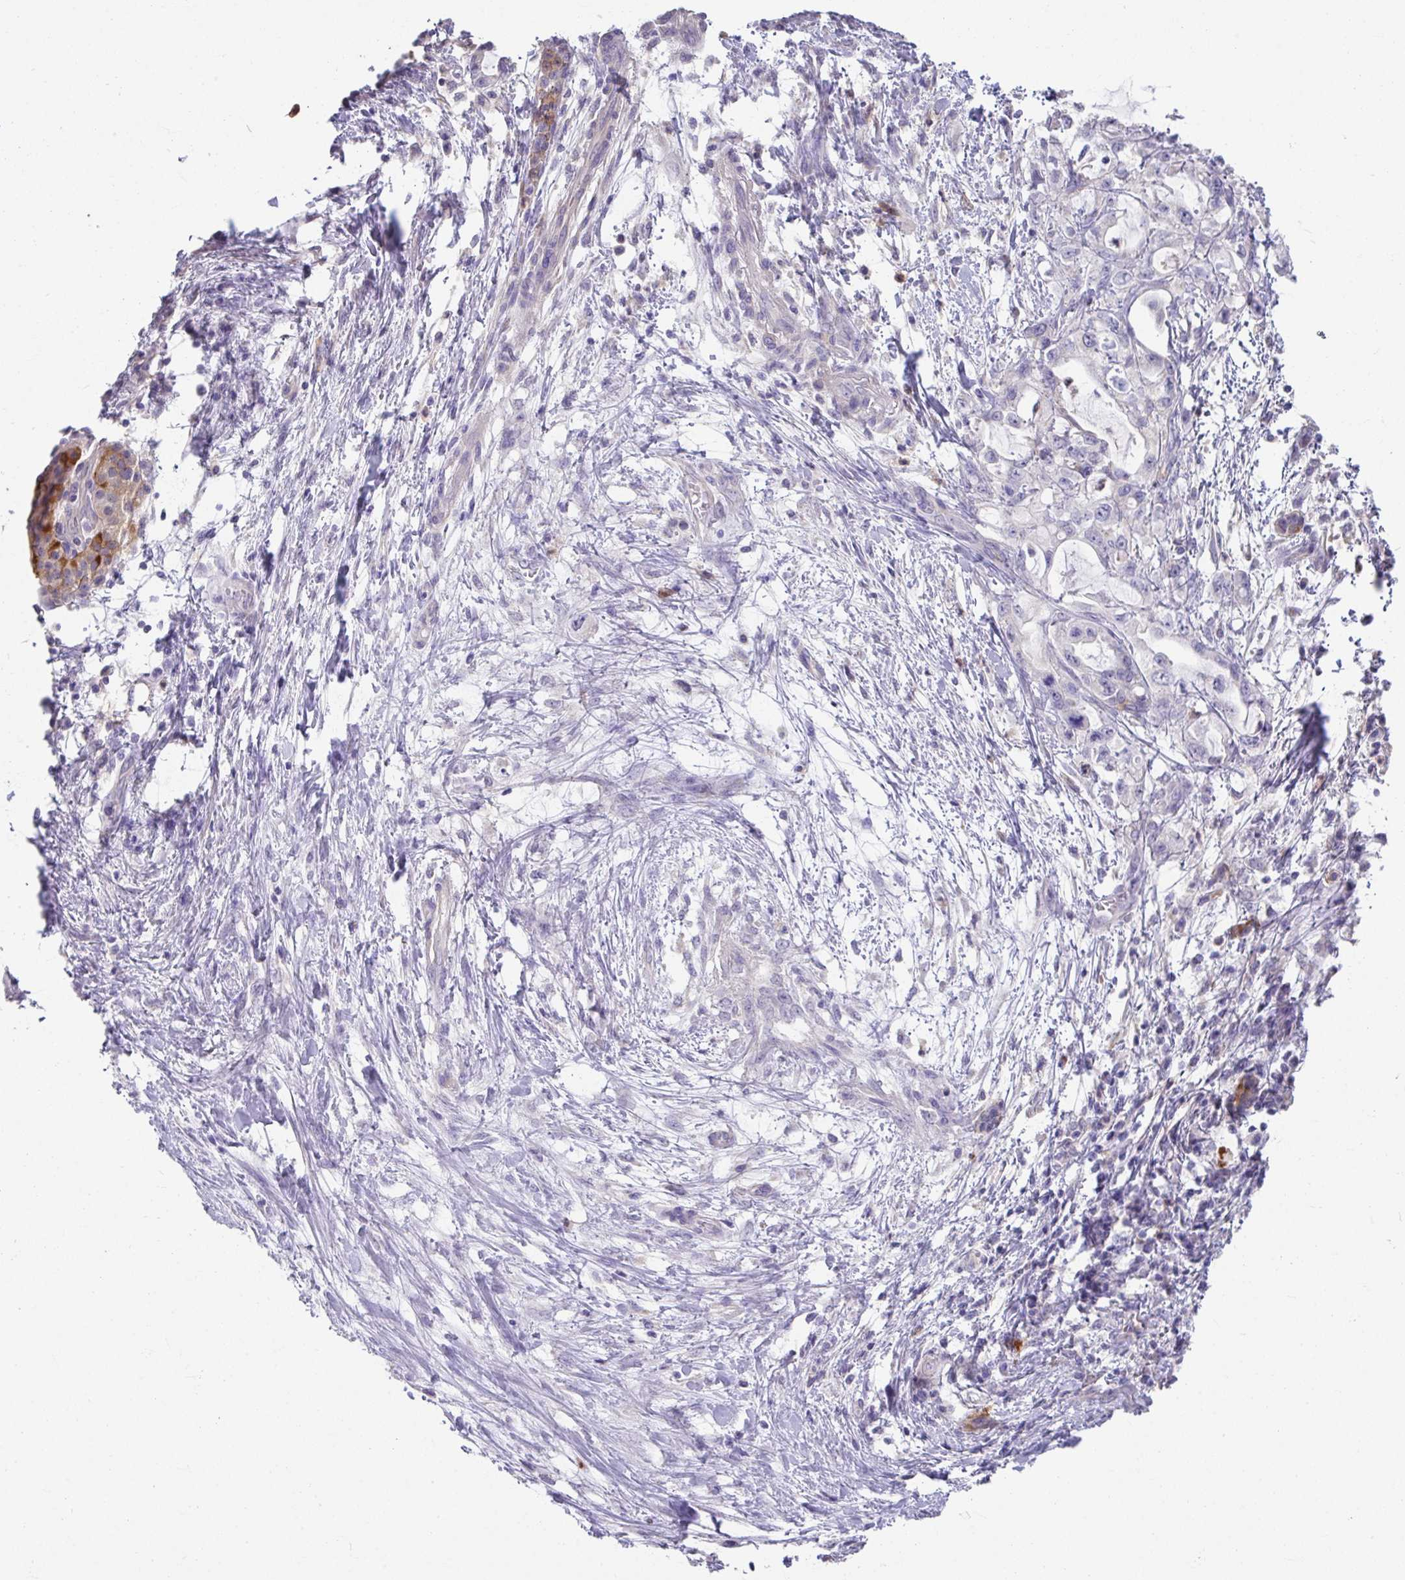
{"staining": {"intensity": "negative", "quantity": "none", "location": "none"}, "tissue": "pancreatic cancer", "cell_type": "Tumor cells", "image_type": "cancer", "snomed": [{"axis": "morphology", "description": "Adenocarcinoma, NOS"}, {"axis": "topography", "description": "Pancreas"}], "caption": "There is no significant expression in tumor cells of adenocarcinoma (pancreatic).", "gene": "CXCR1", "patient": {"sex": "female", "age": 61}}